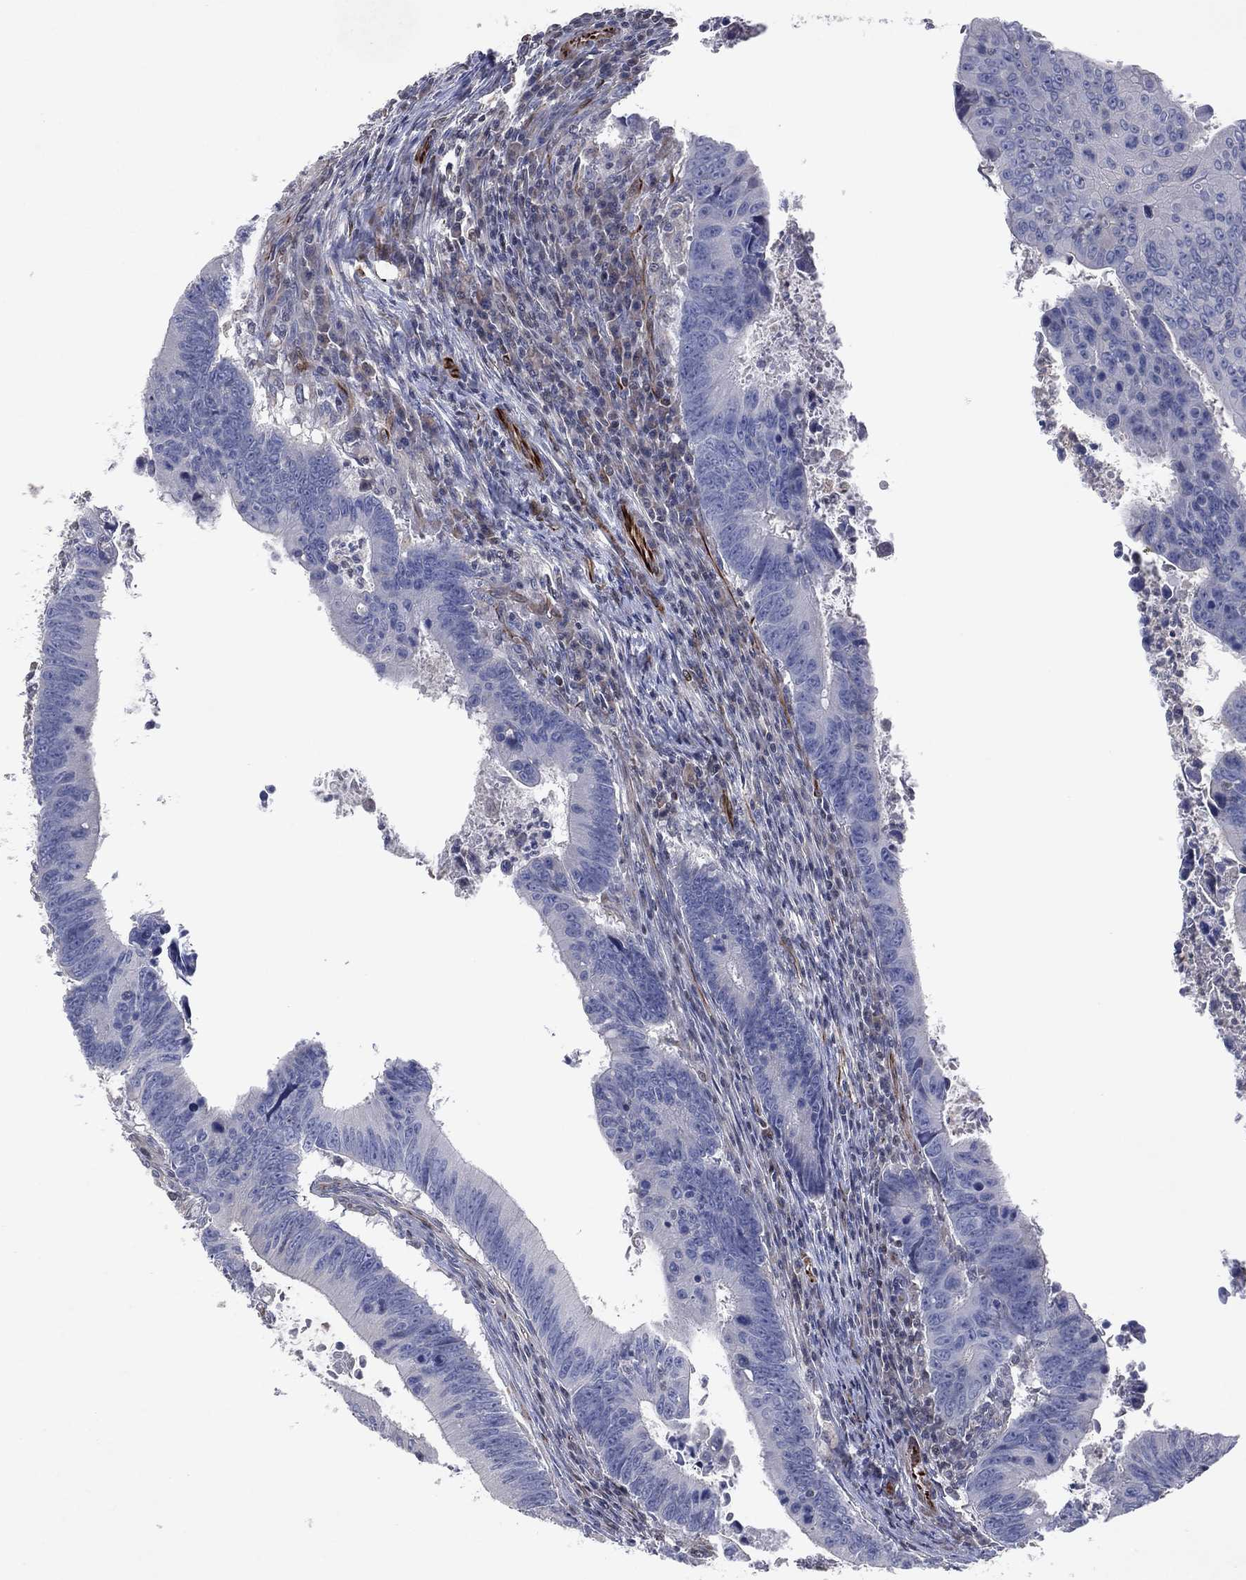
{"staining": {"intensity": "negative", "quantity": "none", "location": "none"}, "tissue": "colorectal cancer", "cell_type": "Tumor cells", "image_type": "cancer", "snomed": [{"axis": "morphology", "description": "Adenocarcinoma, NOS"}, {"axis": "topography", "description": "Colon"}], "caption": "Tumor cells show no significant positivity in colorectal cancer (adenocarcinoma). The staining is performed using DAB (3,3'-diaminobenzidine) brown chromogen with nuclei counter-stained in using hematoxylin.", "gene": "FLI1", "patient": {"sex": "female", "age": 87}}